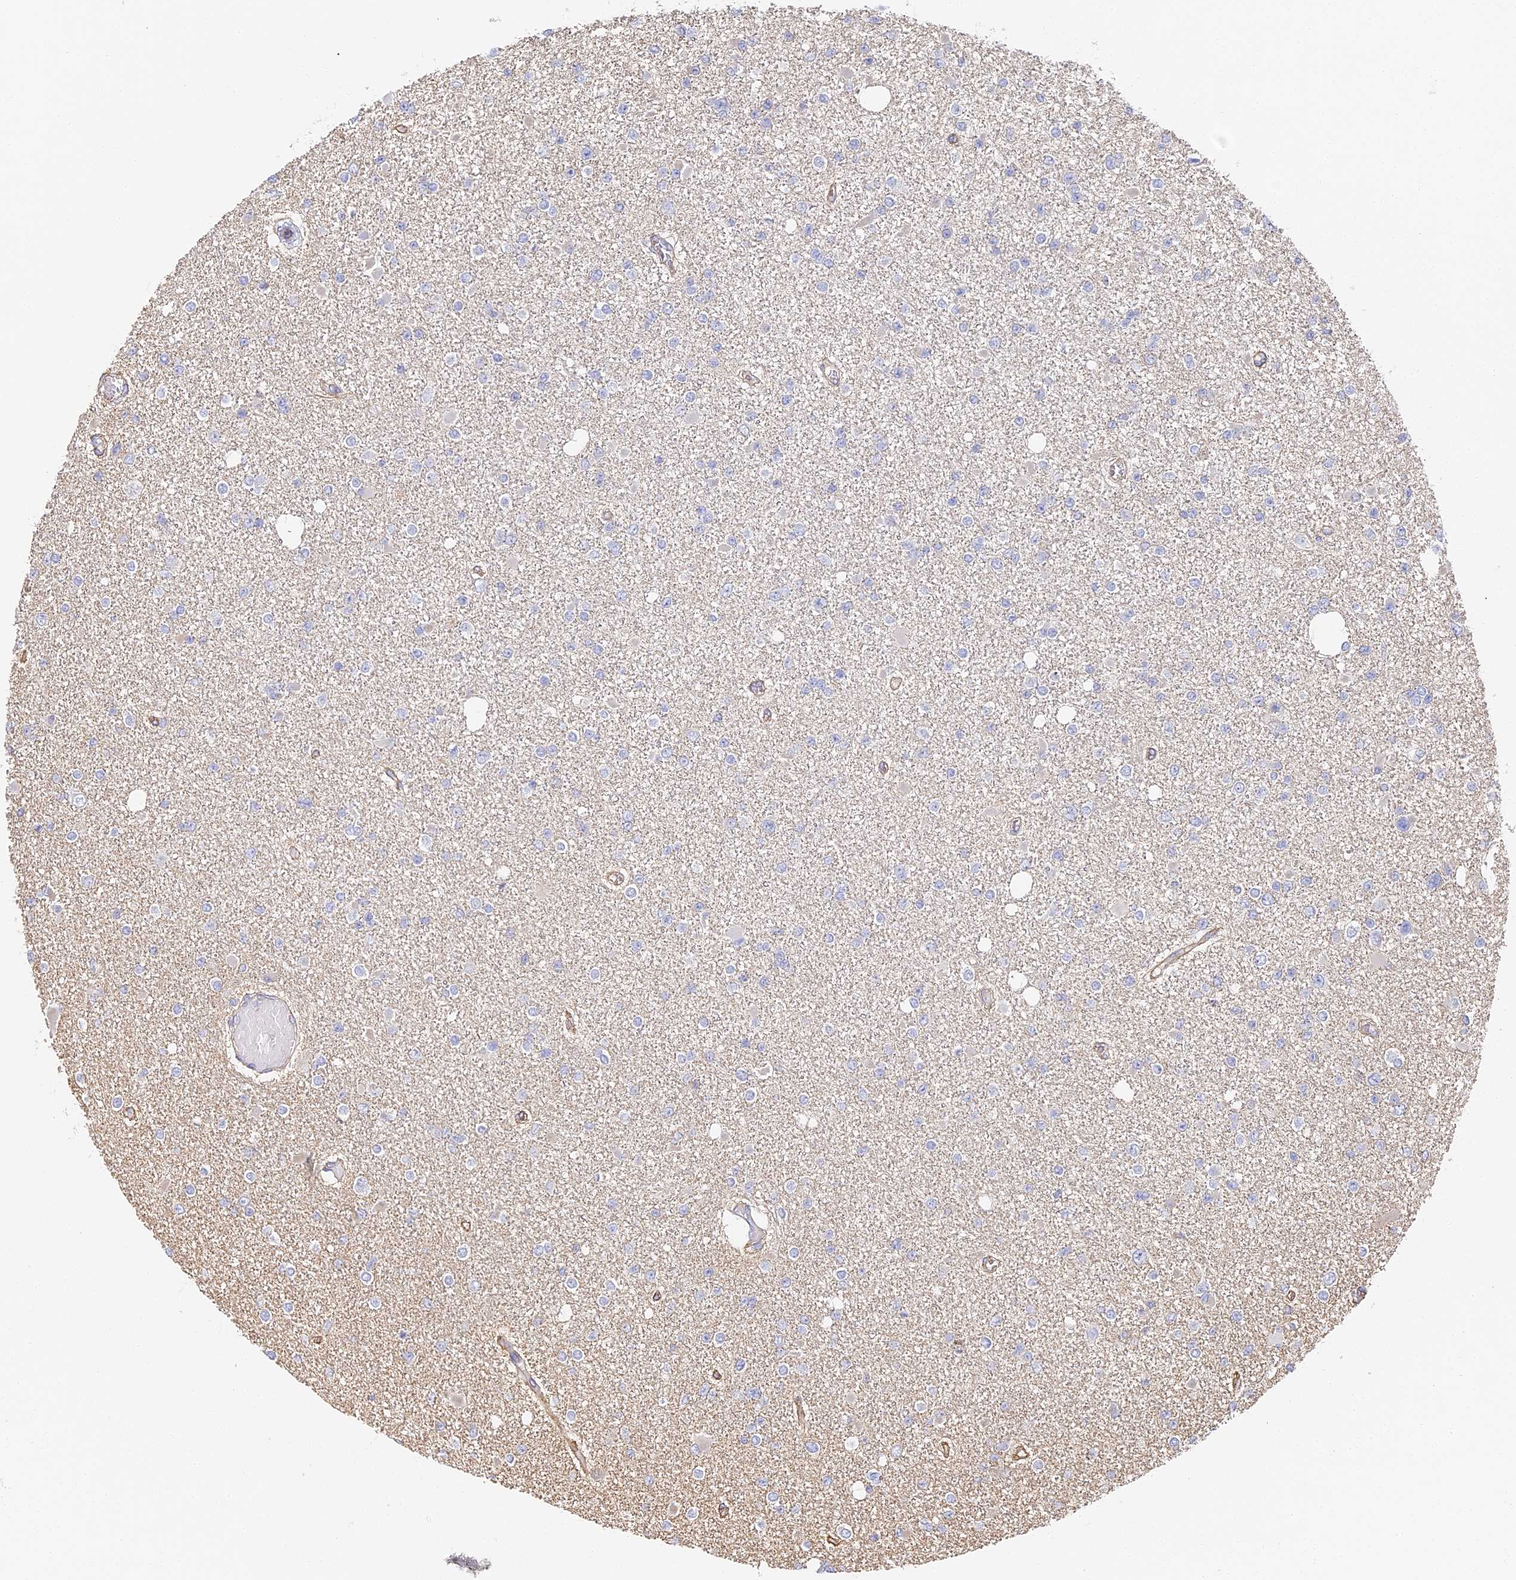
{"staining": {"intensity": "negative", "quantity": "none", "location": "none"}, "tissue": "glioma", "cell_type": "Tumor cells", "image_type": "cancer", "snomed": [{"axis": "morphology", "description": "Glioma, malignant, Low grade"}, {"axis": "topography", "description": "Brain"}], "caption": "The immunohistochemistry histopathology image has no significant staining in tumor cells of glioma tissue. (DAB (3,3'-diaminobenzidine) immunohistochemistry (IHC) with hematoxylin counter stain).", "gene": "CCDC30", "patient": {"sex": "female", "age": 22}}